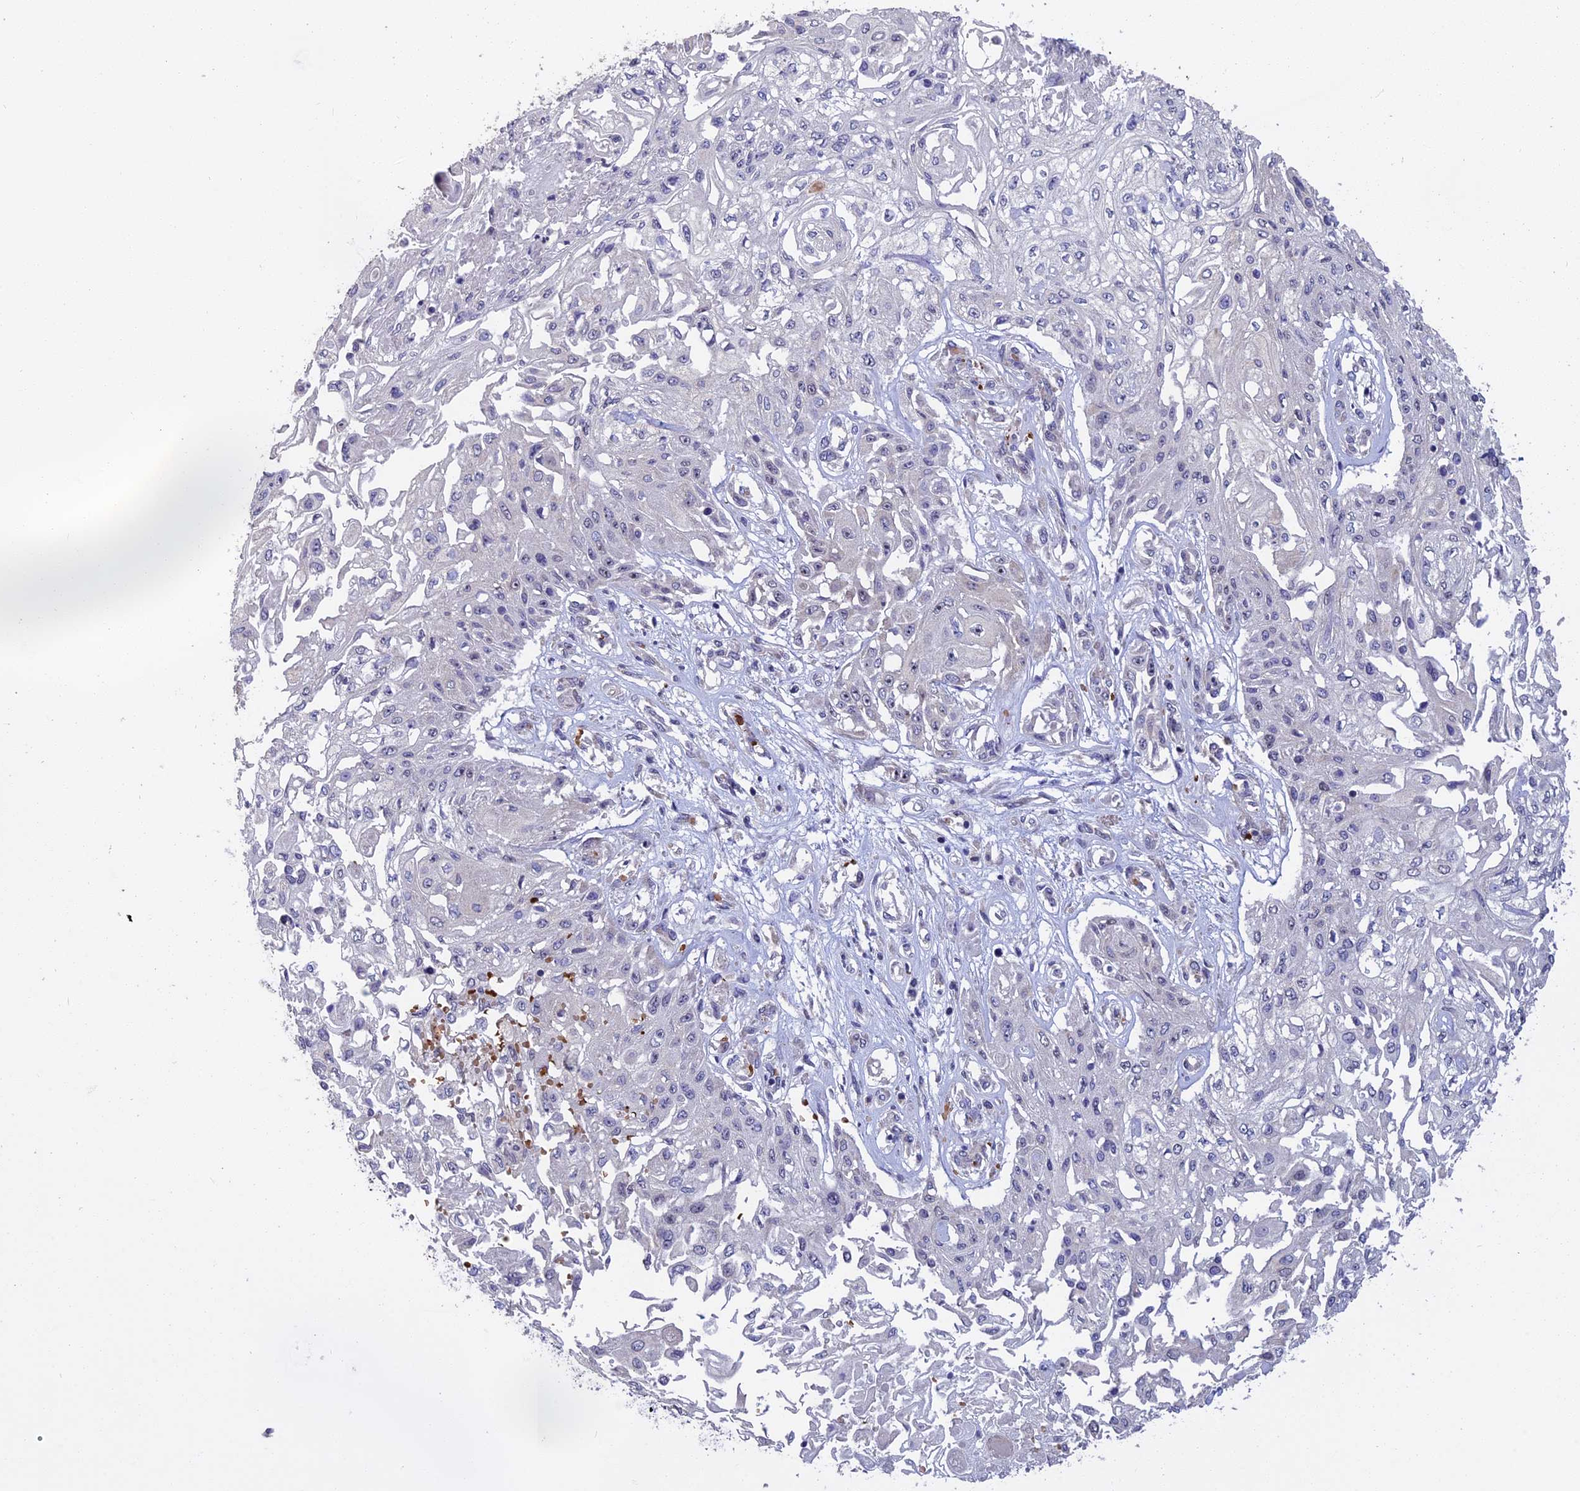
{"staining": {"intensity": "negative", "quantity": "none", "location": "none"}, "tissue": "skin cancer", "cell_type": "Tumor cells", "image_type": "cancer", "snomed": [{"axis": "morphology", "description": "Squamous cell carcinoma, NOS"}, {"axis": "morphology", "description": "Squamous cell carcinoma, metastatic, NOS"}, {"axis": "topography", "description": "Skin"}, {"axis": "topography", "description": "Lymph node"}], "caption": "There is no significant staining in tumor cells of skin squamous cell carcinoma.", "gene": "KNOP1", "patient": {"sex": "male", "age": 75}}